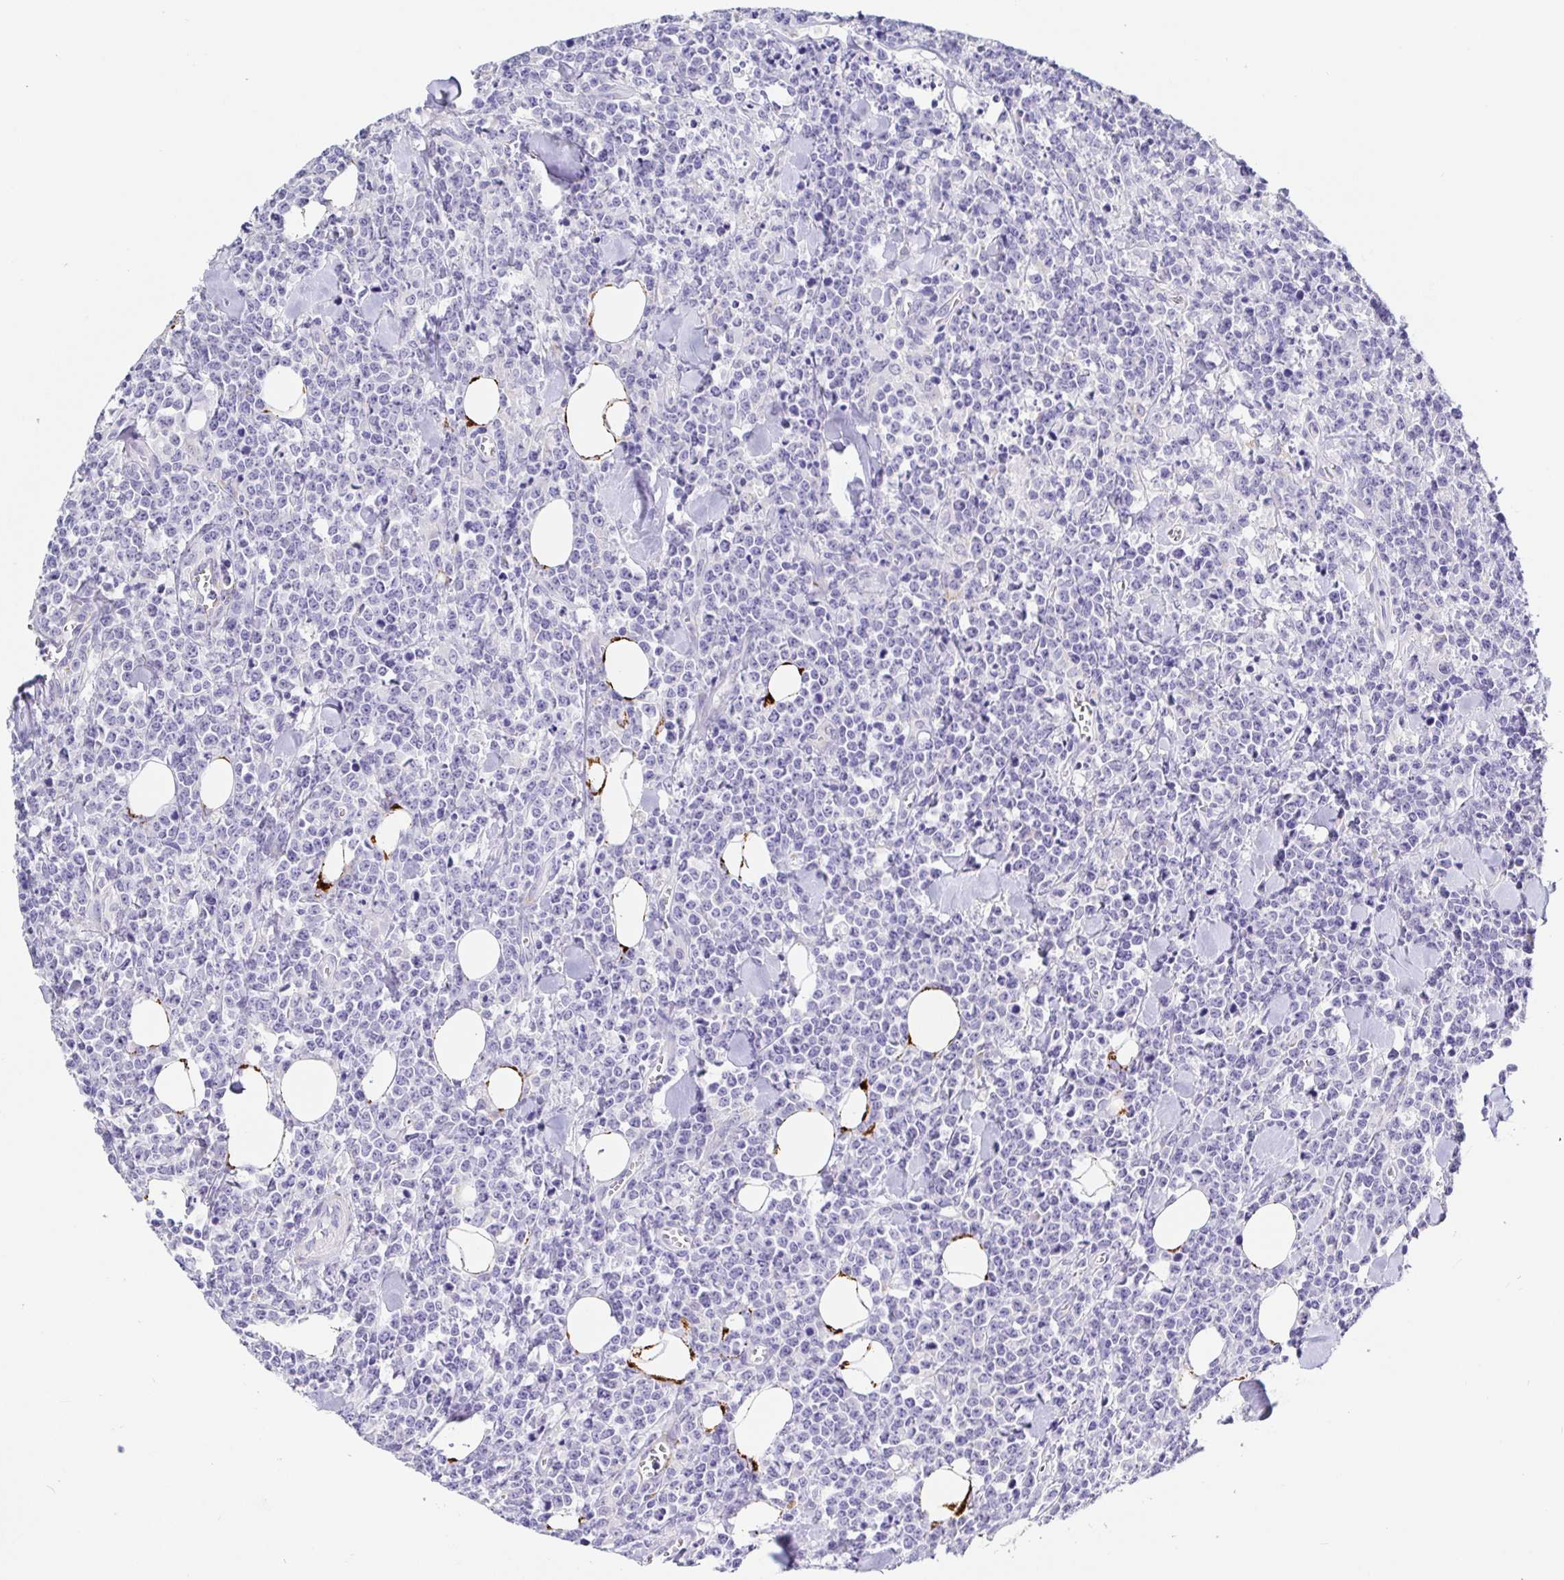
{"staining": {"intensity": "negative", "quantity": "none", "location": "none"}, "tissue": "lymphoma", "cell_type": "Tumor cells", "image_type": "cancer", "snomed": [{"axis": "morphology", "description": "Malignant lymphoma, non-Hodgkin's type, High grade"}, {"axis": "topography", "description": "Small intestine"}], "caption": "This is an immunohistochemistry image of human lymphoma. There is no positivity in tumor cells.", "gene": "MAOA", "patient": {"sex": "female", "age": 56}}